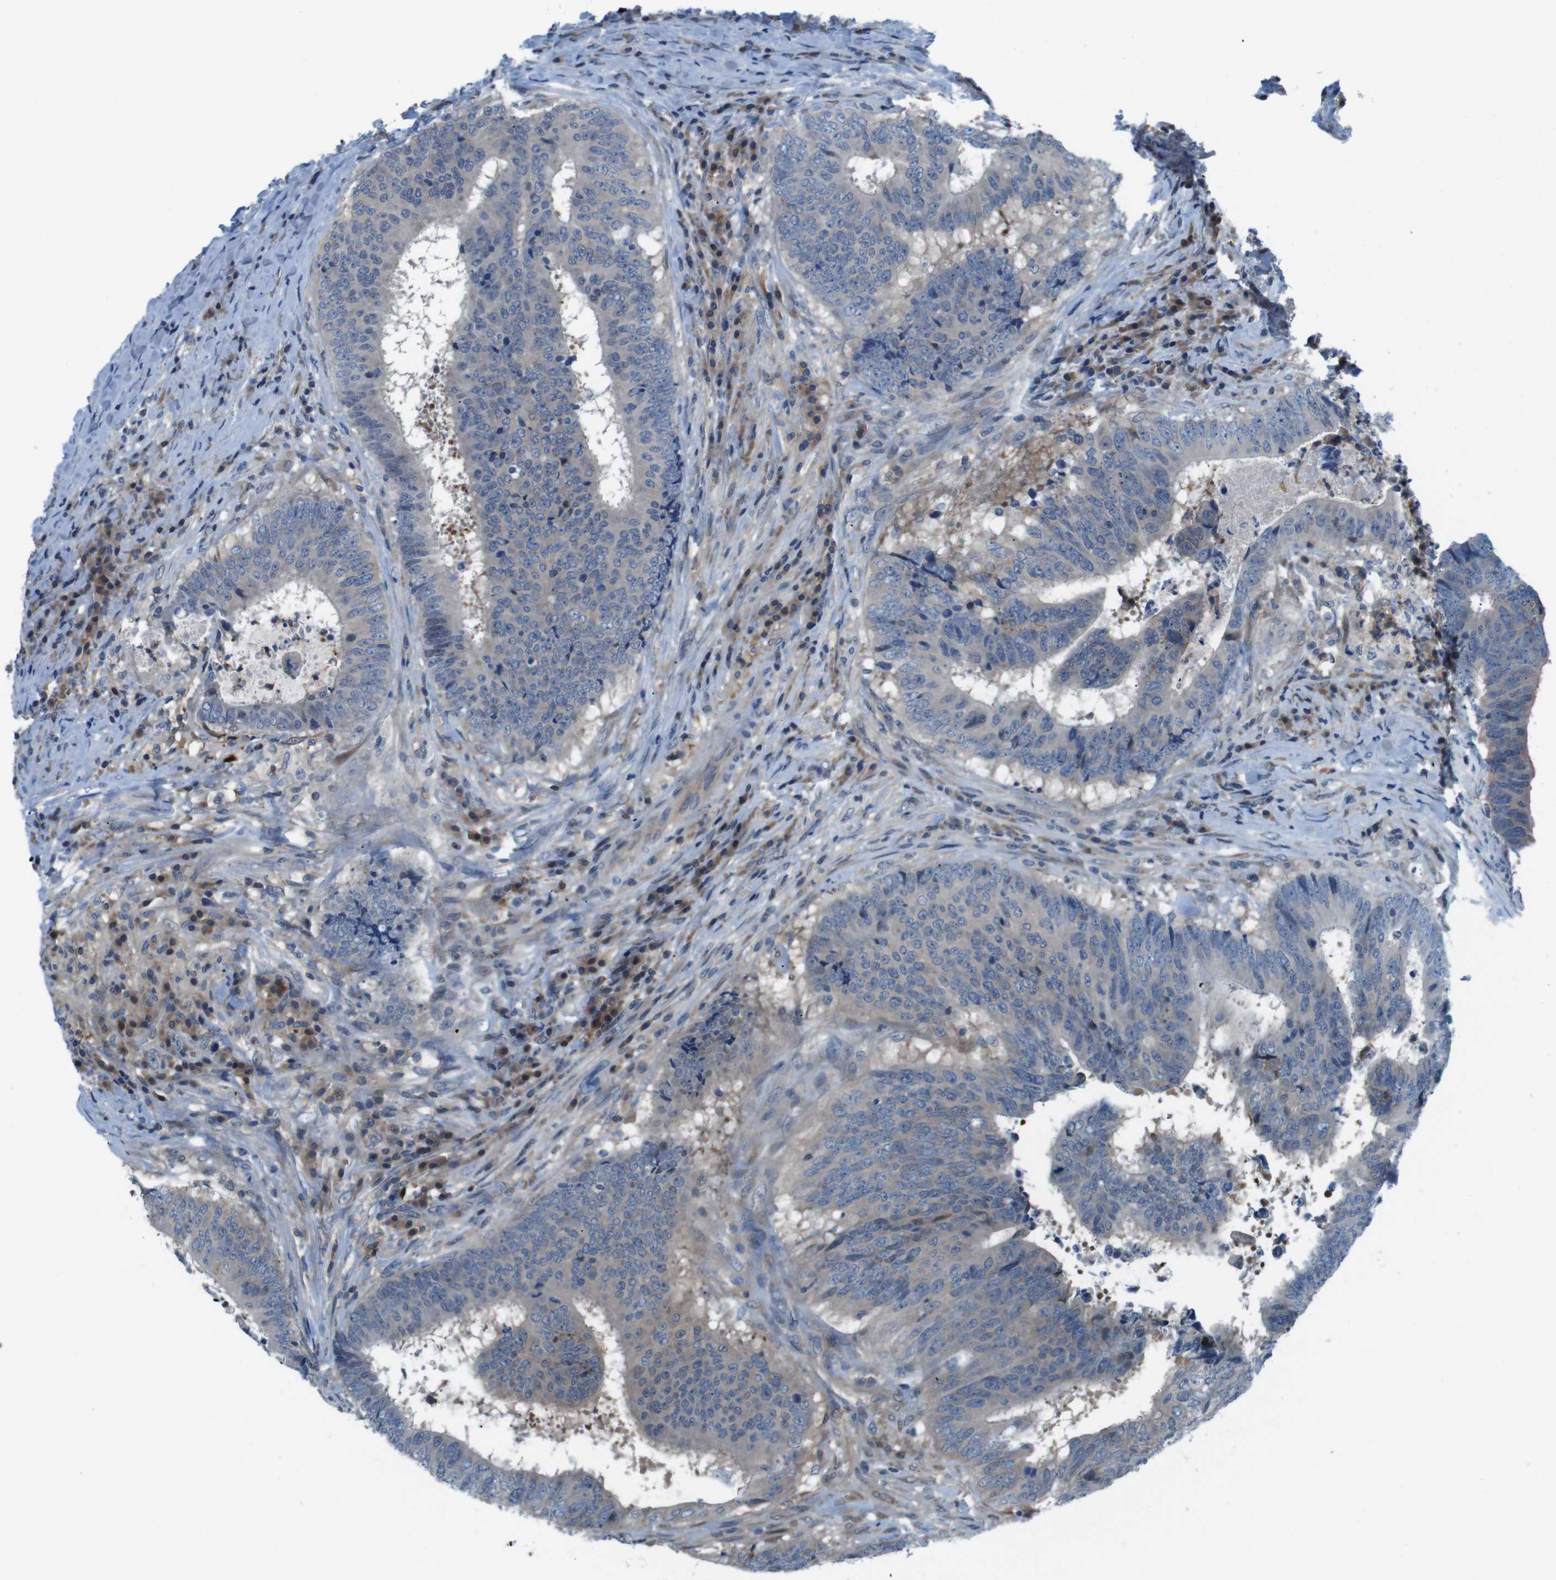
{"staining": {"intensity": "weak", "quantity": "<25%", "location": "cytoplasmic/membranous"}, "tissue": "colorectal cancer", "cell_type": "Tumor cells", "image_type": "cancer", "snomed": [{"axis": "morphology", "description": "Adenocarcinoma, NOS"}, {"axis": "topography", "description": "Rectum"}], "caption": "Immunohistochemistry (IHC) of colorectal adenocarcinoma shows no positivity in tumor cells.", "gene": "NANOS2", "patient": {"sex": "male", "age": 72}}